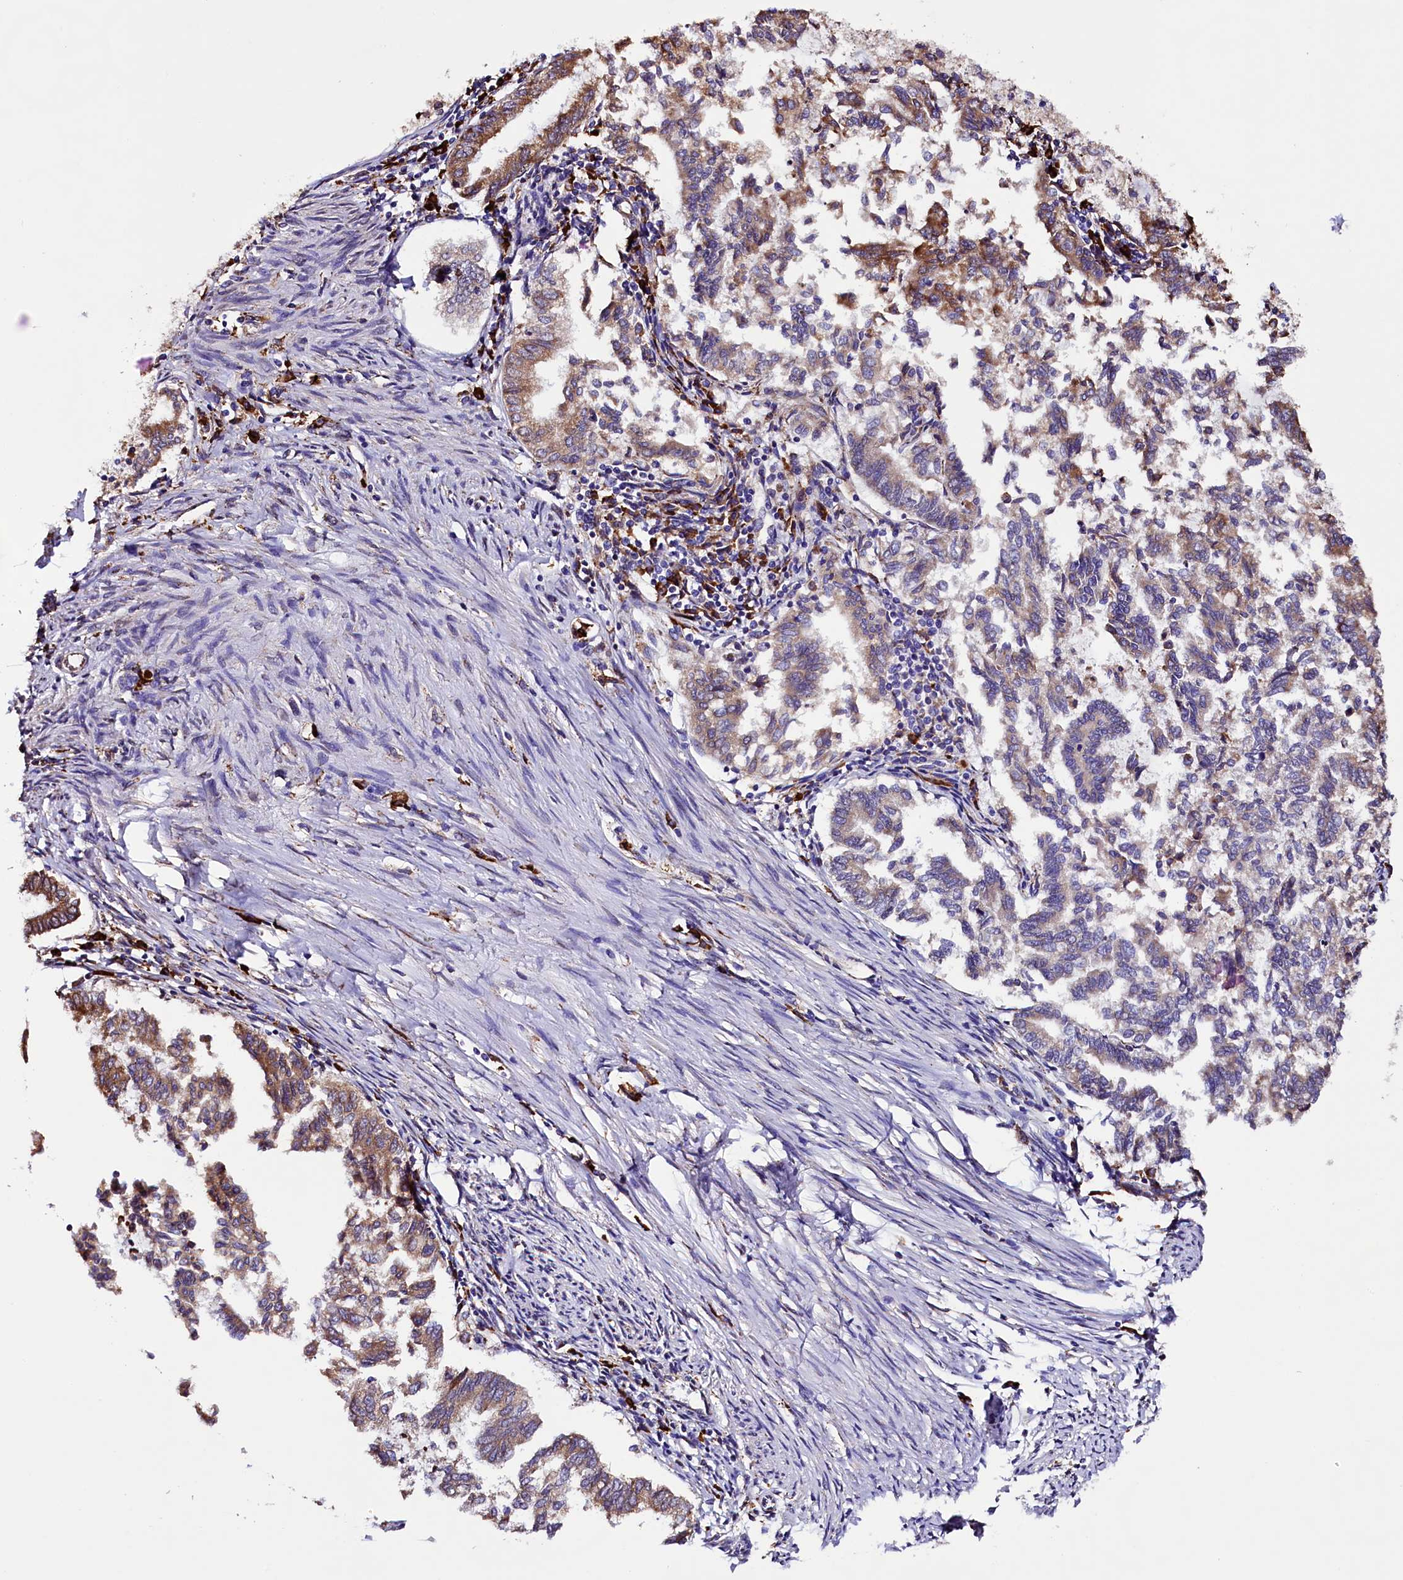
{"staining": {"intensity": "moderate", "quantity": "<25%", "location": "cytoplasmic/membranous"}, "tissue": "endometrial cancer", "cell_type": "Tumor cells", "image_type": "cancer", "snomed": [{"axis": "morphology", "description": "Adenocarcinoma, NOS"}, {"axis": "topography", "description": "Endometrium"}], "caption": "Moderate cytoplasmic/membranous protein staining is seen in about <25% of tumor cells in endometrial cancer. The protein of interest is shown in brown color, while the nuclei are stained blue.", "gene": "CAPS2", "patient": {"sex": "female", "age": 79}}